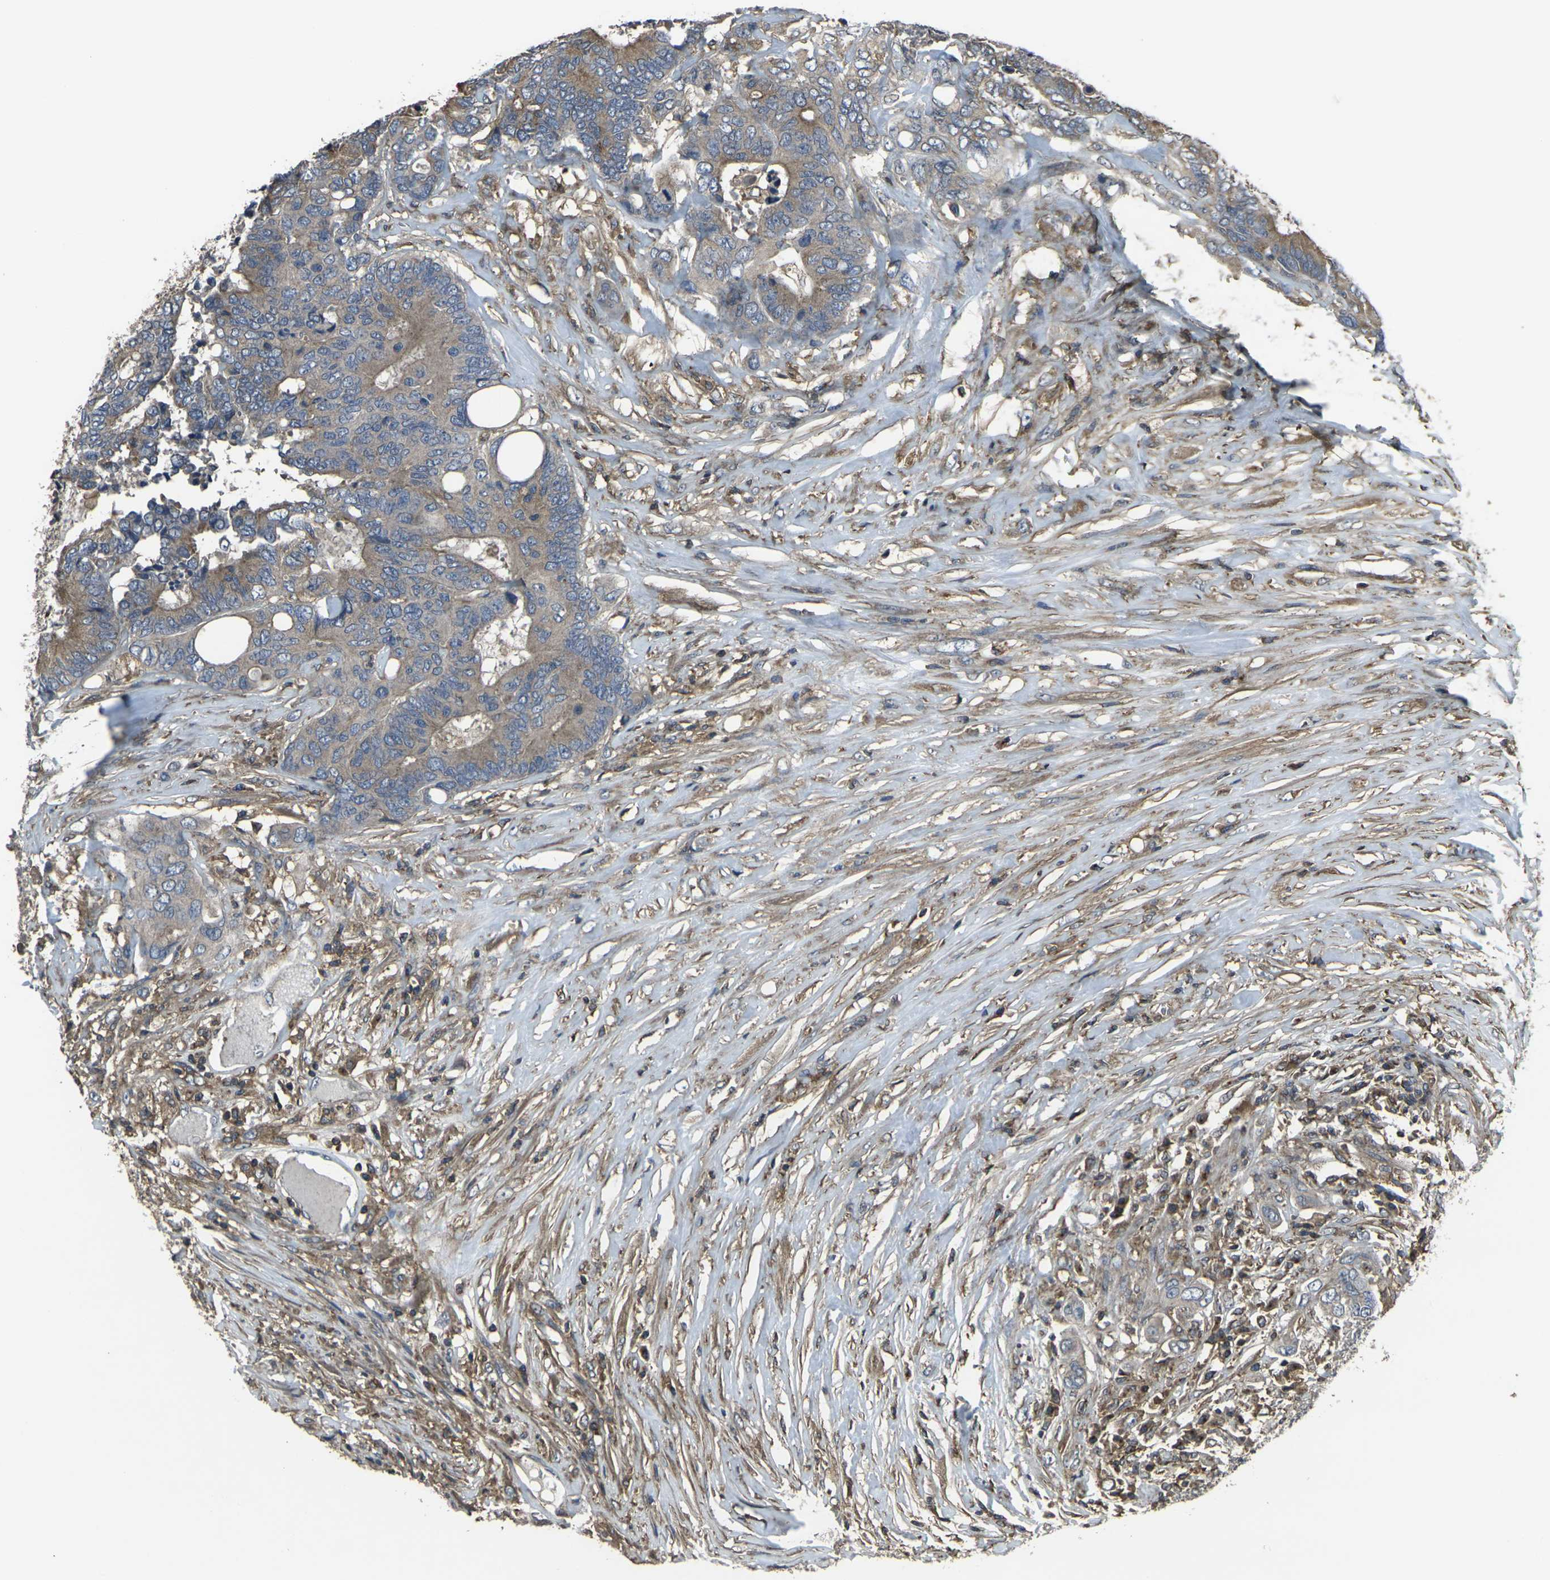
{"staining": {"intensity": "moderate", "quantity": "25%-75%", "location": "cytoplasmic/membranous"}, "tissue": "colorectal cancer", "cell_type": "Tumor cells", "image_type": "cancer", "snomed": [{"axis": "morphology", "description": "Adenocarcinoma, NOS"}, {"axis": "topography", "description": "Rectum"}], "caption": "Immunohistochemical staining of colorectal cancer (adenocarcinoma) reveals medium levels of moderate cytoplasmic/membranous protein staining in about 25%-75% of tumor cells.", "gene": "PRKACB", "patient": {"sex": "male", "age": 55}}